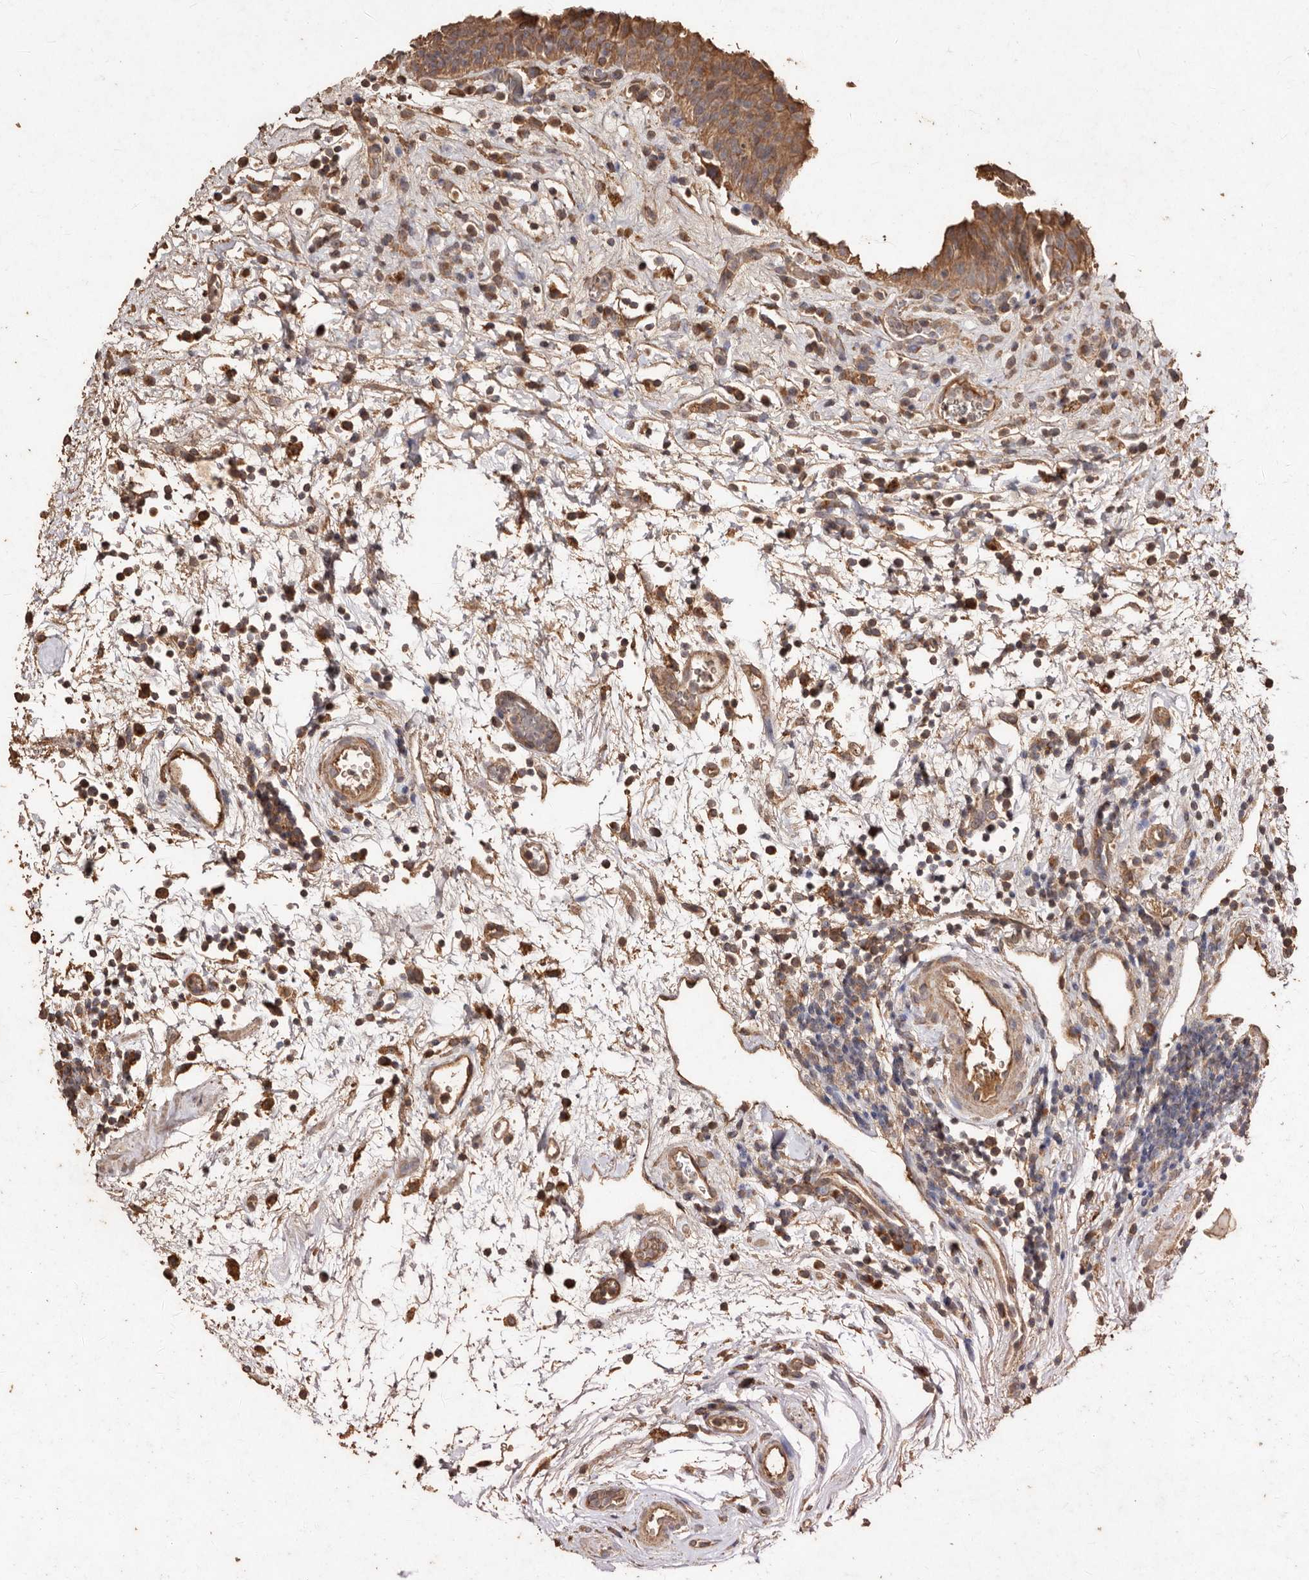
{"staining": {"intensity": "moderate", "quantity": ">75%", "location": "cytoplasmic/membranous"}, "tissue": "urinary bladder", "cell_type": "Urothelial cells", "image_type": "normal", "snomed": [{"axis": "morphology", "description": "Normal tissue, NOS"}, {"axis": "morphology", "description": "Inflammation, NOS"}, {"axis": "topography", "description": "Urinary bladder"}], "caption": "Urothelial cells display moderate cytoplasmic/membranous staining in approximately >75% of cells in unremarkable urinary bladder. (DAB IHC with brightfield microscopy, high magnification).", "gene": "FARS2", "patient": {"sex": "female", "age": 75}}